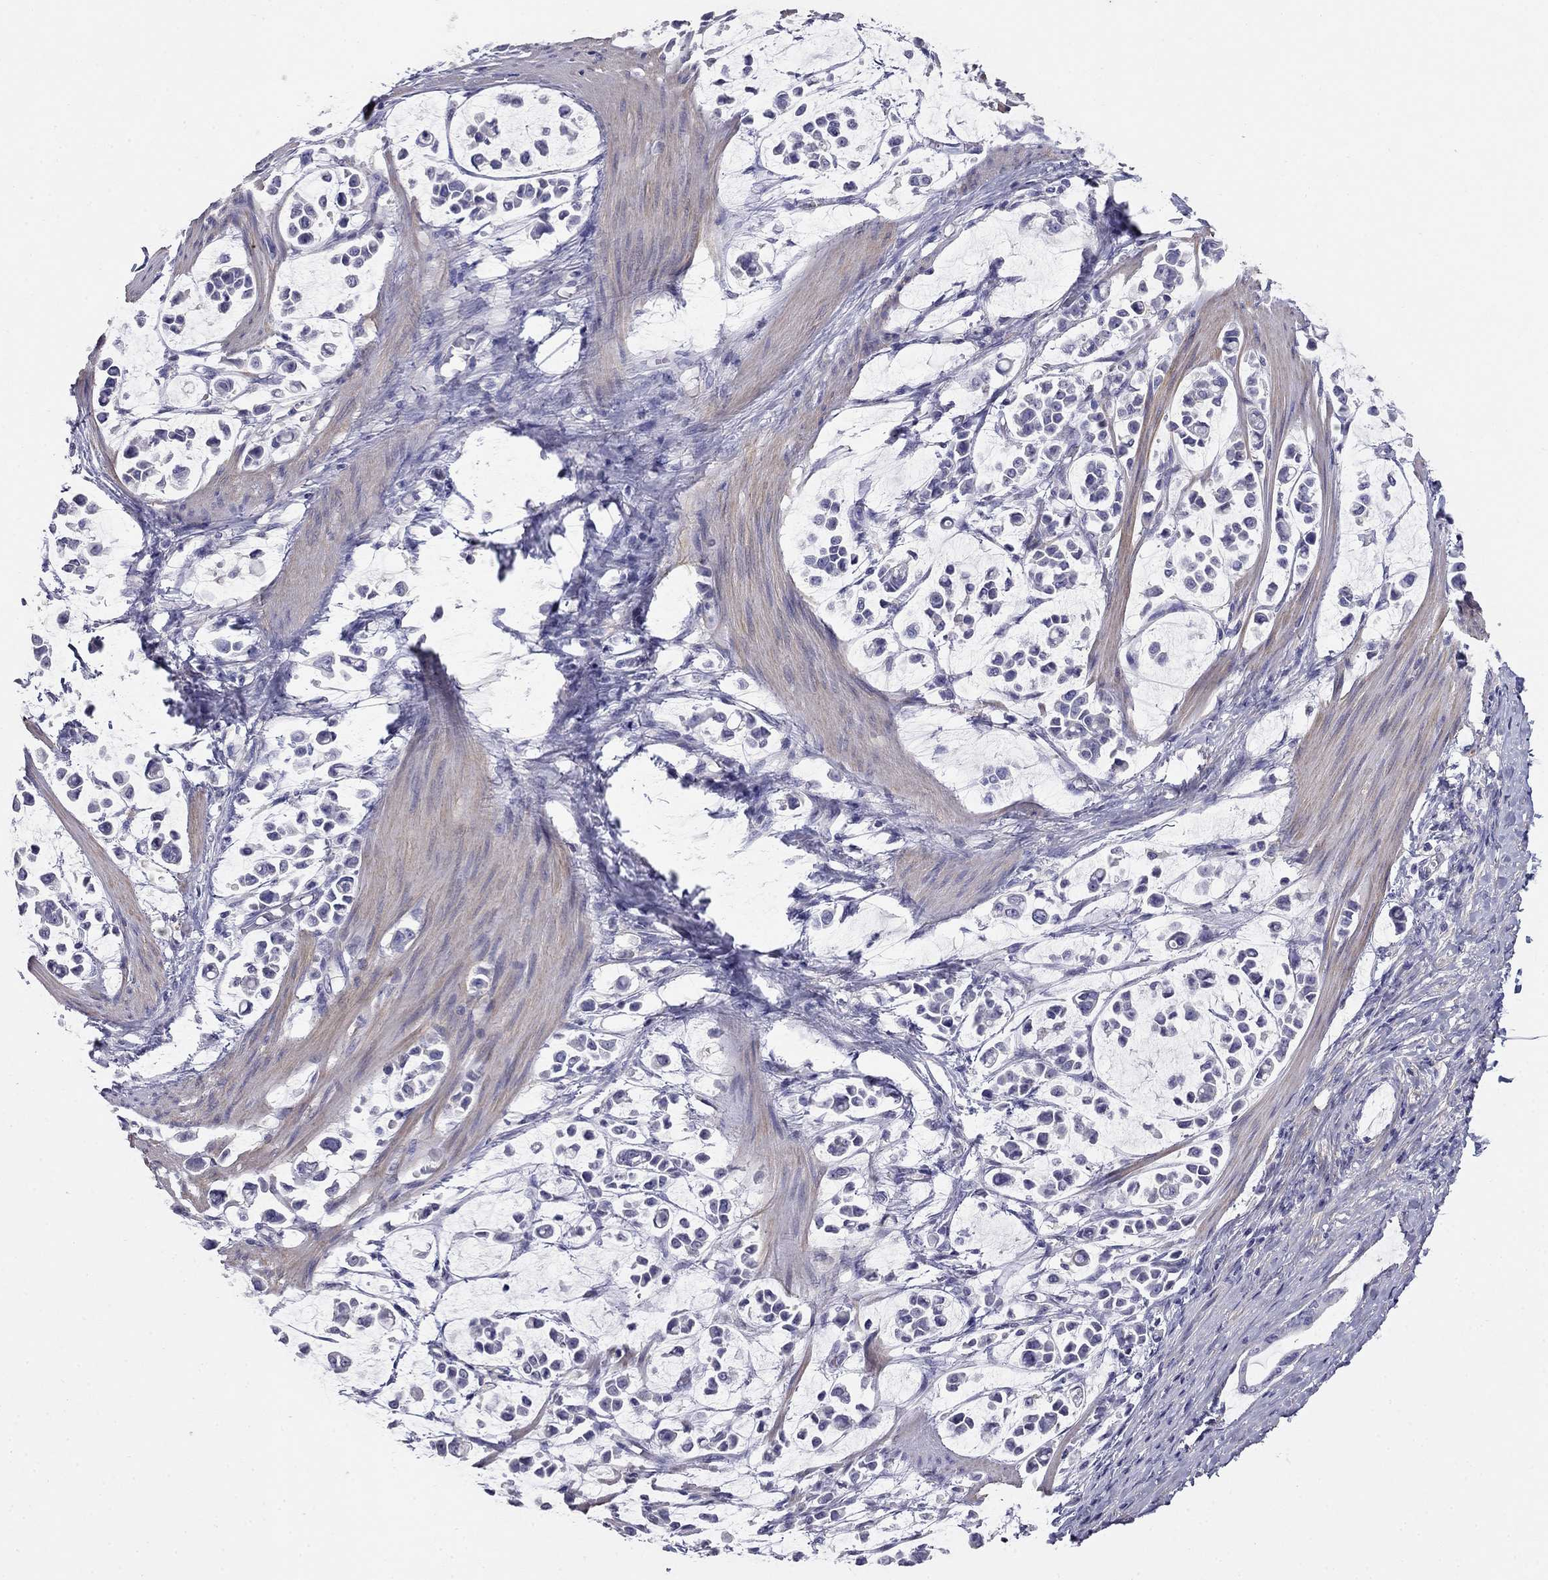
{"staining": {"intensity": "negative", "quantity": "none", "location": "none"}, "tissue": "stomach cancer", "cell_type": "Tumor cells", "image_type": "cancer", "snomed": [{"axis": "morphology", "description": "Adenocarcinoma, NOS"}, {"axis": "topography", "description": "Stomach"}], "caption": "High power microscopy image of an immunohistochemistry (IHC) photomicrograph of stomach adenocarcinoma, revealing no significant positivity in tumor cells.", "gene": "LY6H", "patient": {"sex": "male", "age": 82}}